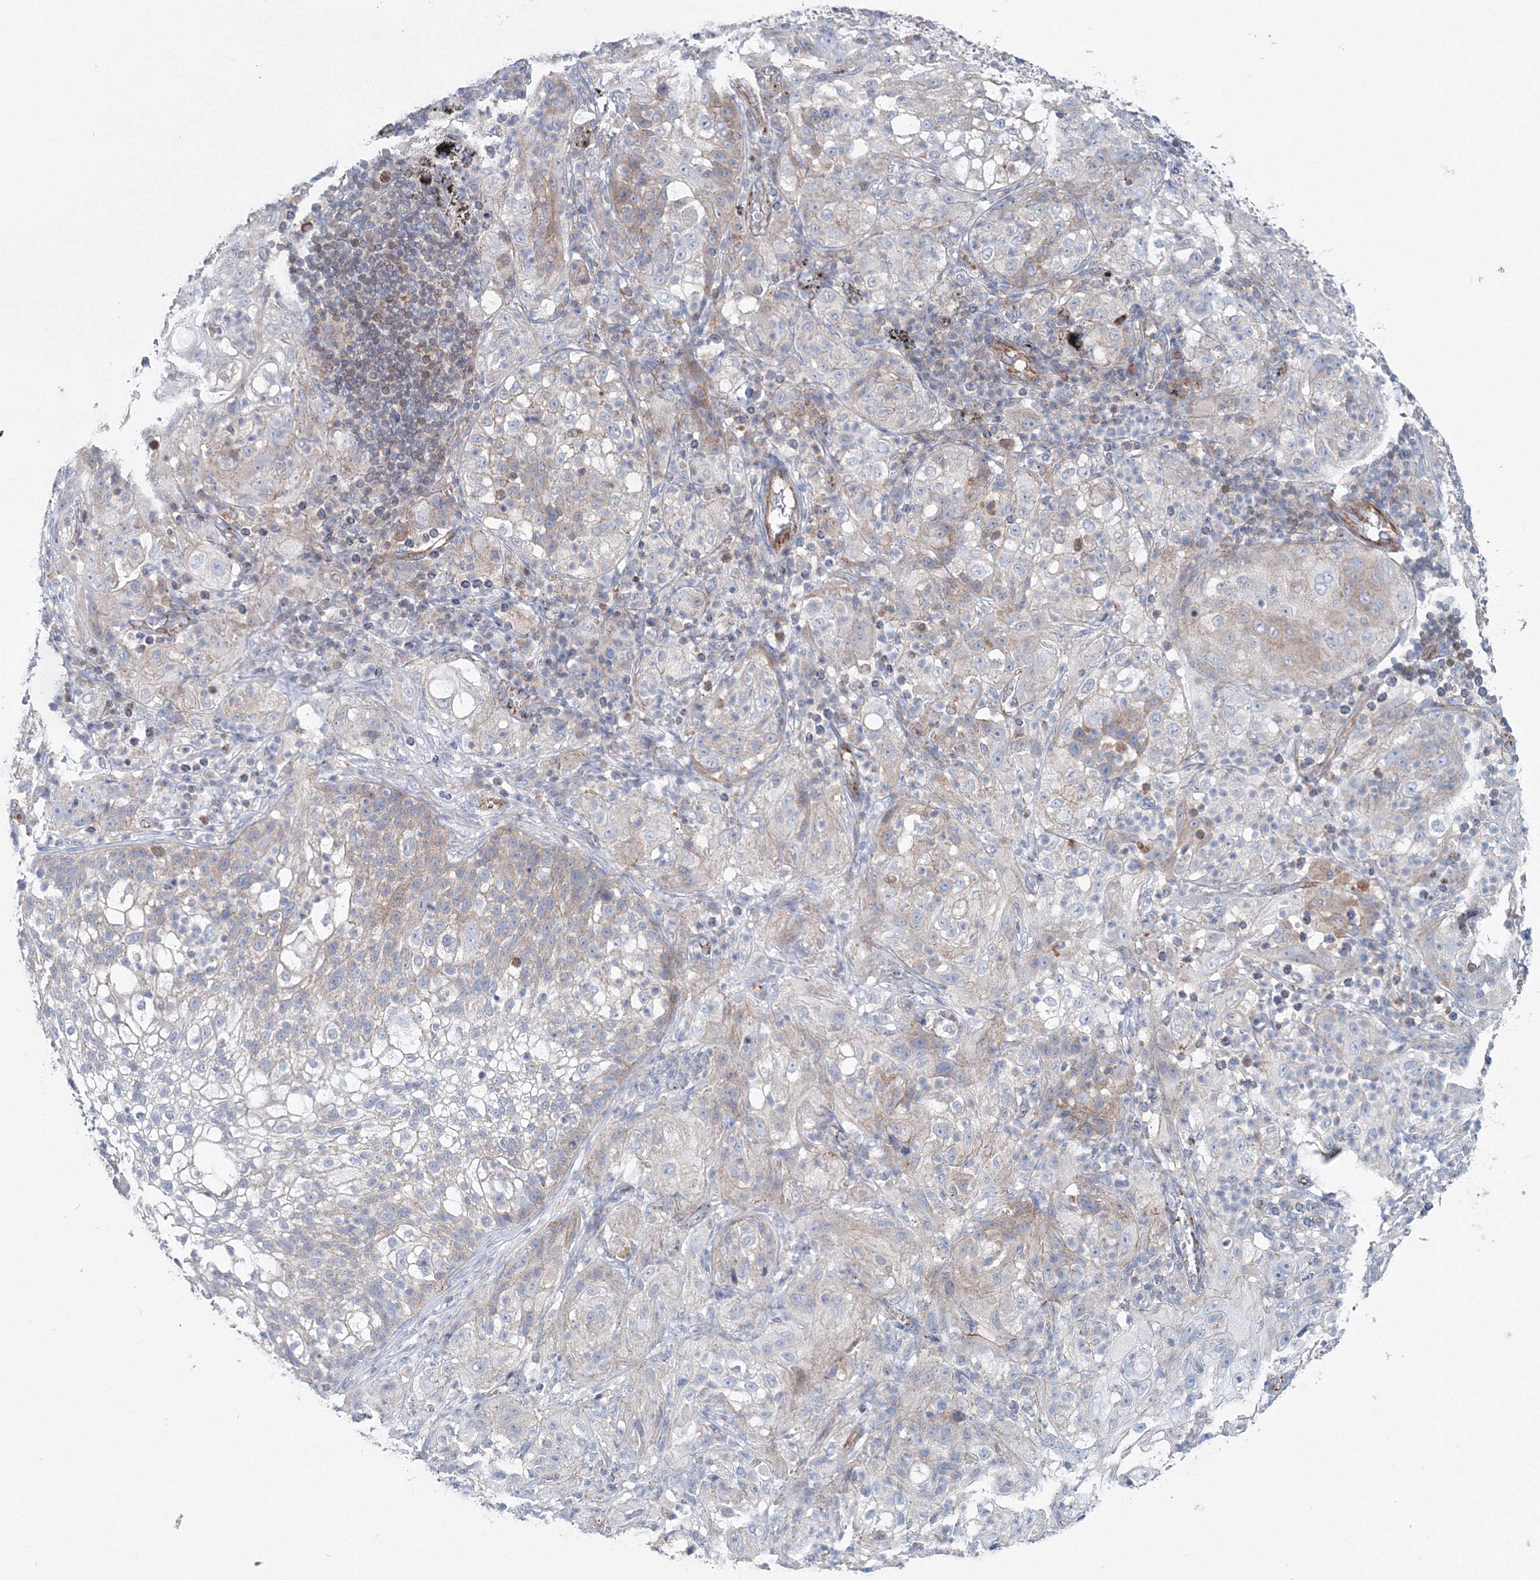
{"staining": {"intensity": "weak", "quantity": "<25%", "location": "cytoplasmic/membranous"}, "tissue": "lung cancer", "cell_type": "Tumor cells", "image_type": "cancer", "snomed": [{"axis": "morphology", "description": "Inflammation, NOS"}, {"axis": "morphology", "description": "Squamous cell carcinoma, NOS"}, {"axis": "topography", "description": "Lymph node"}, {"axis": "topography", "description": "Soft tissue"}, {"axis": "topography", "description": "Lung"}], "caption": "A high-resolution image shows IHC staining of lung squamous cell carcinoma, which exhibits no significant staining in tumor cells.", "gene": "GGA2", "patient": {"sex": "male", "age": 66}}